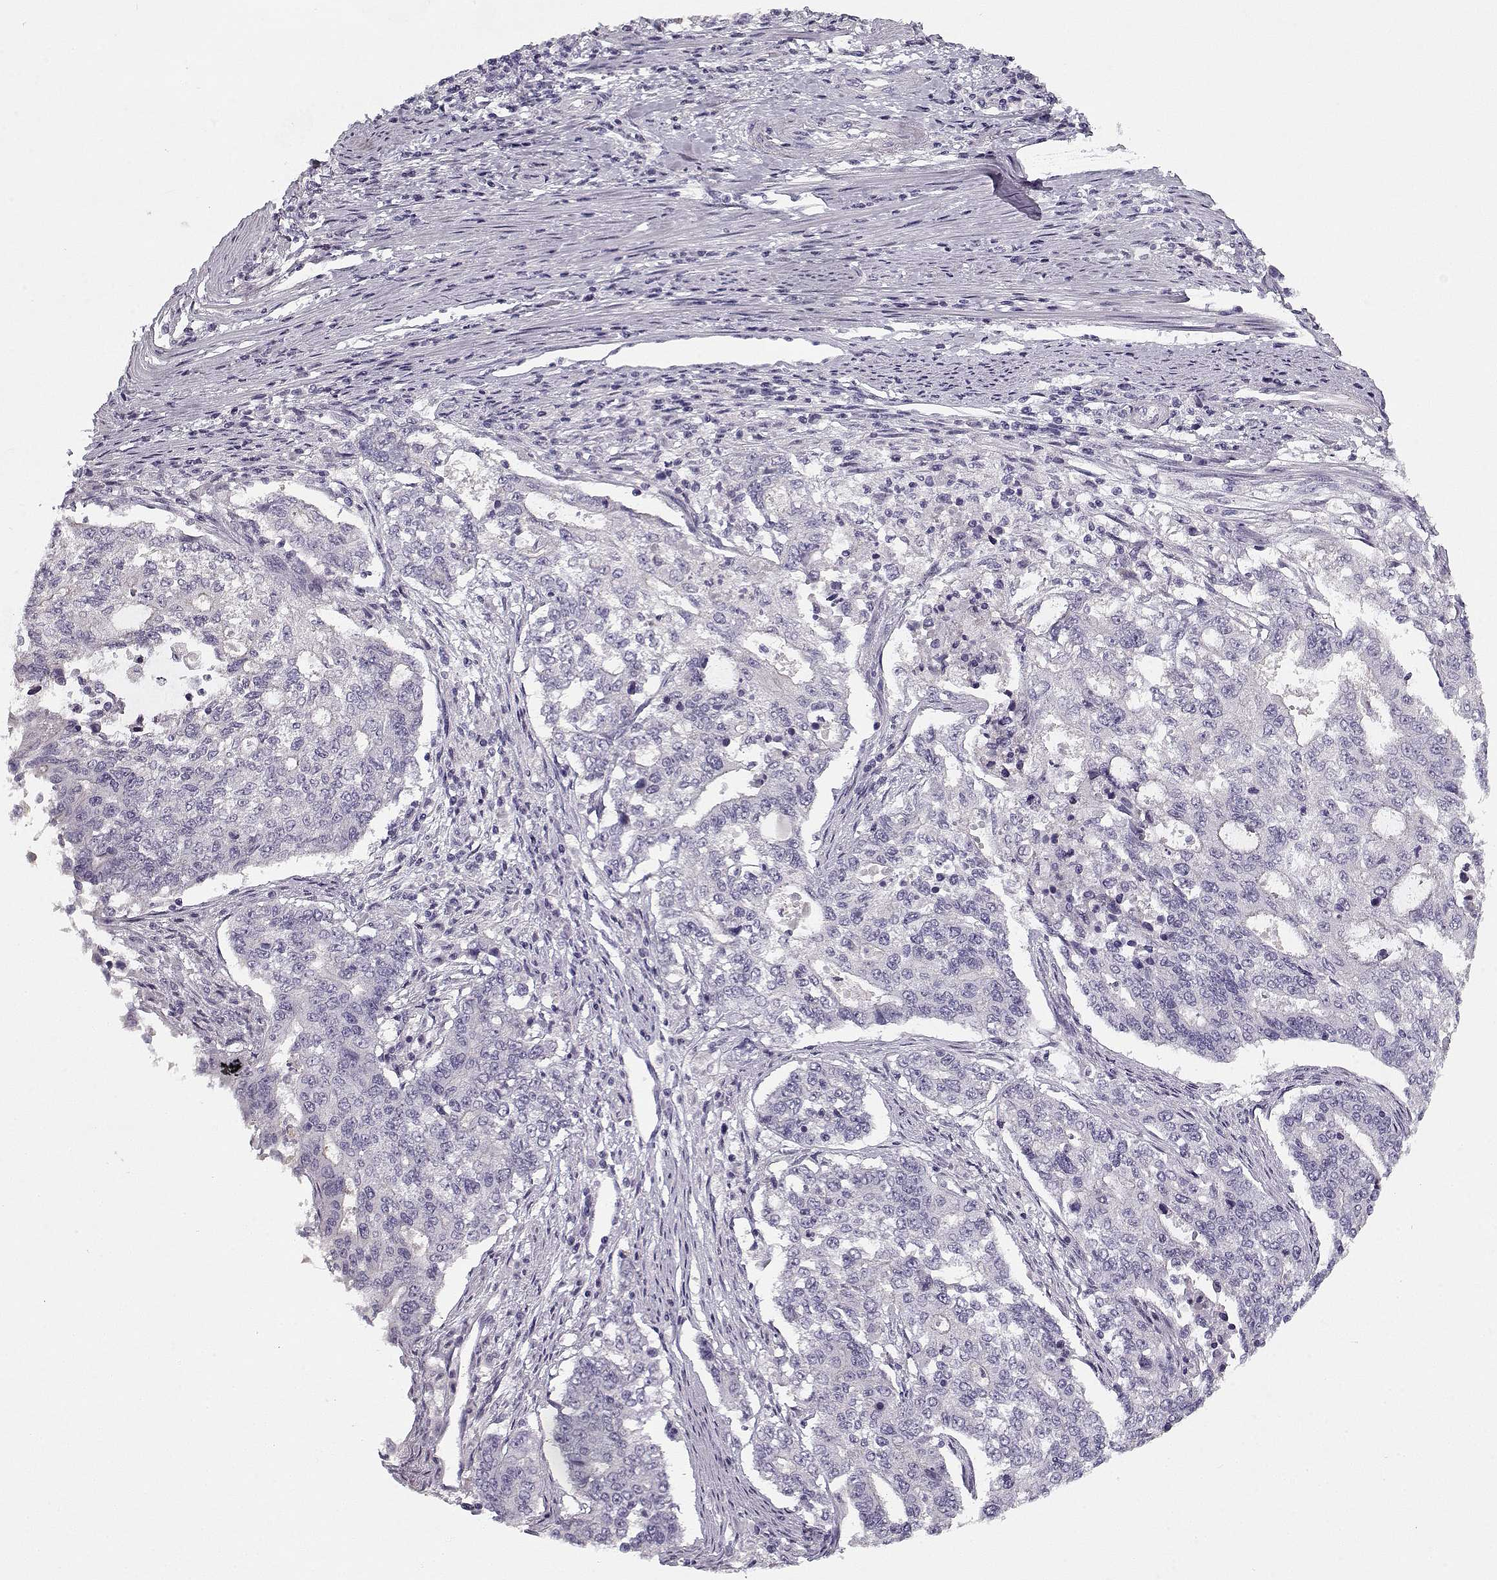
{"staining": {"intensity": "negative", "quantity": "none", "location": "none"}, "tissue": "endometrial cancer", "cell_type": "Tumor cells", "image_type": "cancer", "snomed": [{"axis": "morphology", "description": "Adenocarcinoma, NOS"}, {"axis": "topography", "description": "Uterus"}], "caption": "The histopathology image demonstrates no significant staining in tumor cells of endometrial cancer (adenocarcinoma).", "gene": "CCDC136", "patient": {"sex": "female", "age": 59}}